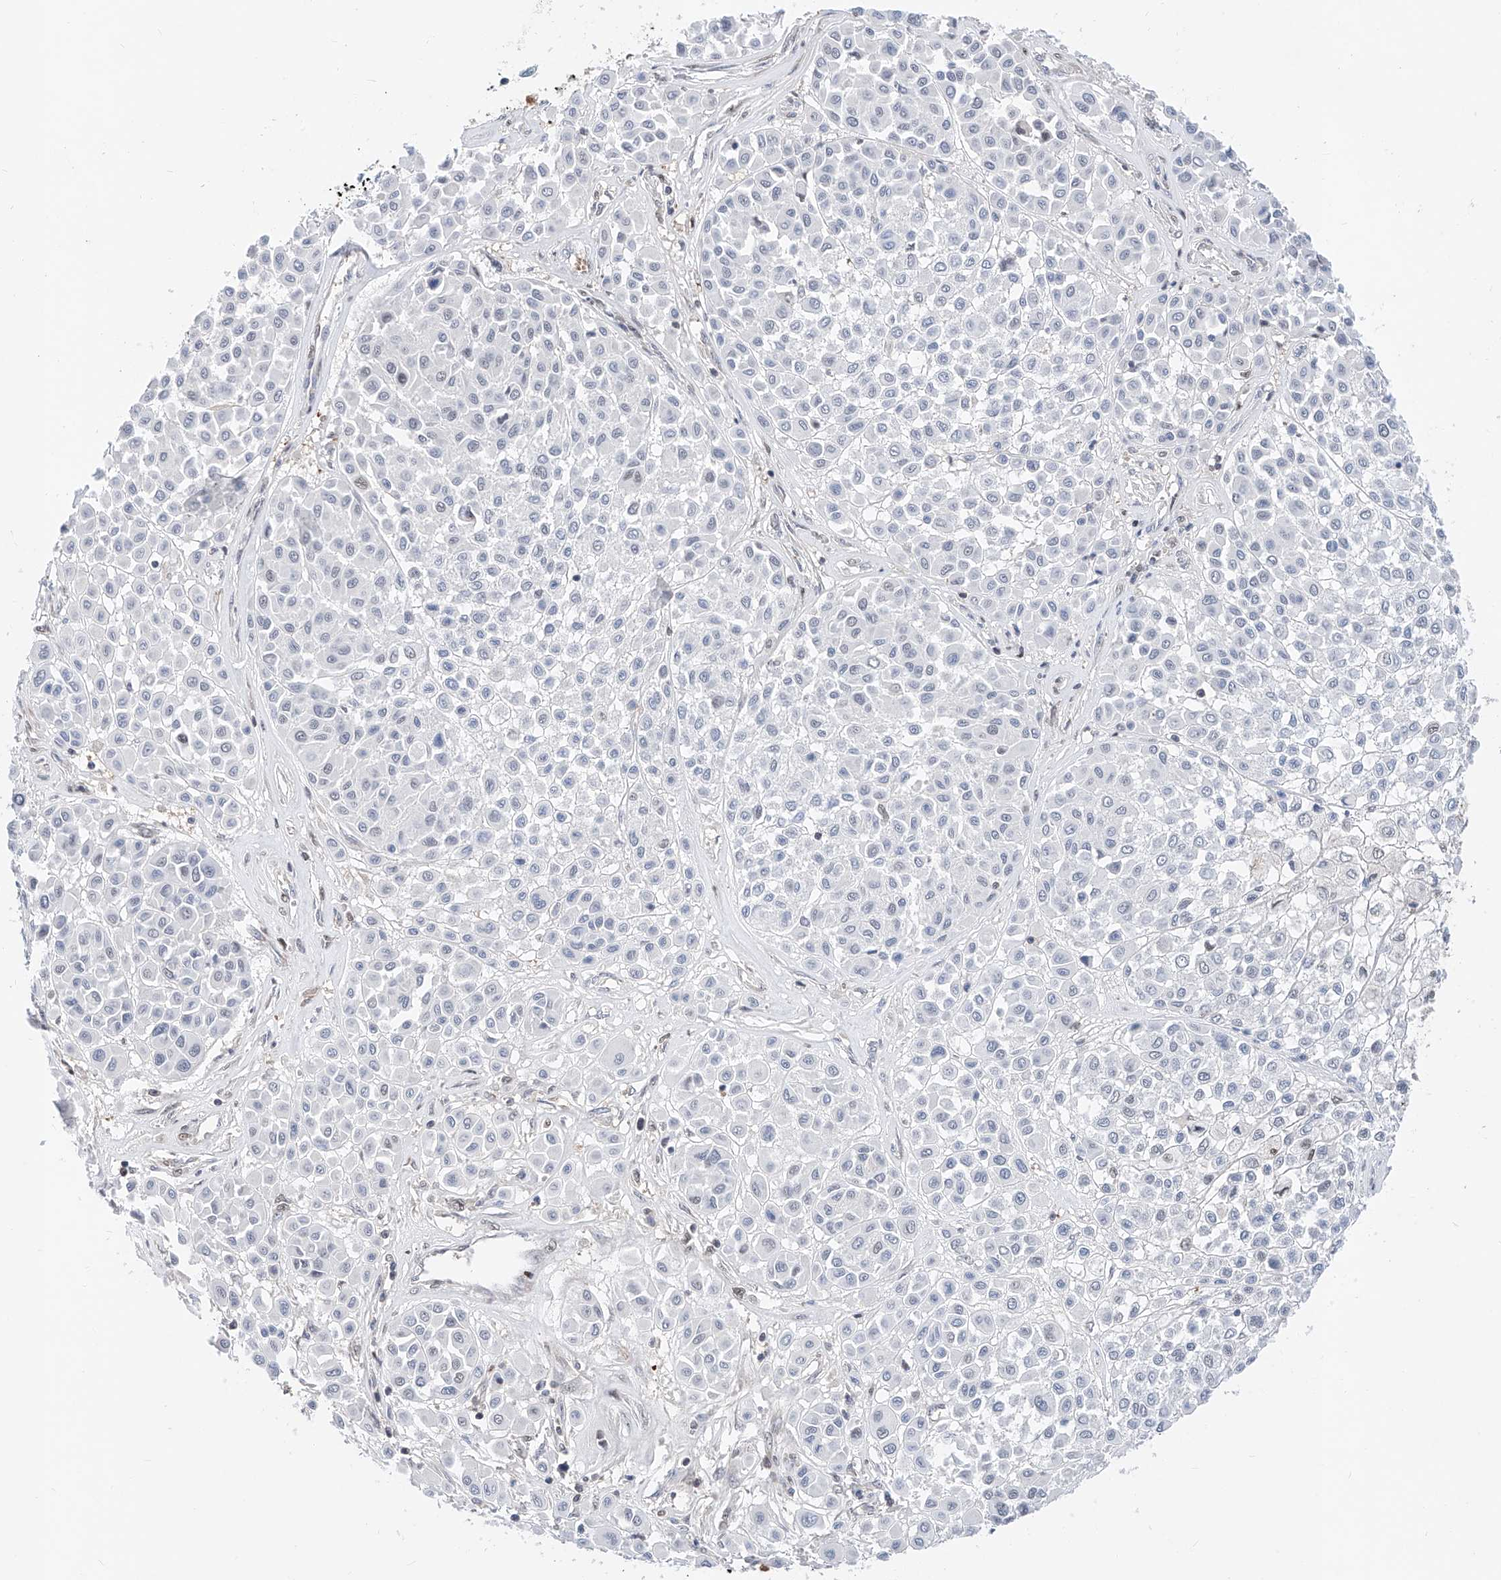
{"staining": {"intensity": "negative", "quantity": "none", "location": "none"}, "tissue": "melanoma", "cell_type": "Tumor cells", "image_type": "cancer", "snomed": [{"axis": "morphology", "description": "Malignant melanoma, Metastatic site"}, {"axis": "topography", "description": "Soft tissue"}], "caption": "Histopathology image shows no significant protein staining in tumor cells of malignant melanoma (metastatic site).", "gene": "SNRNP200", "patient": {"sex": "male", "age": 41}}